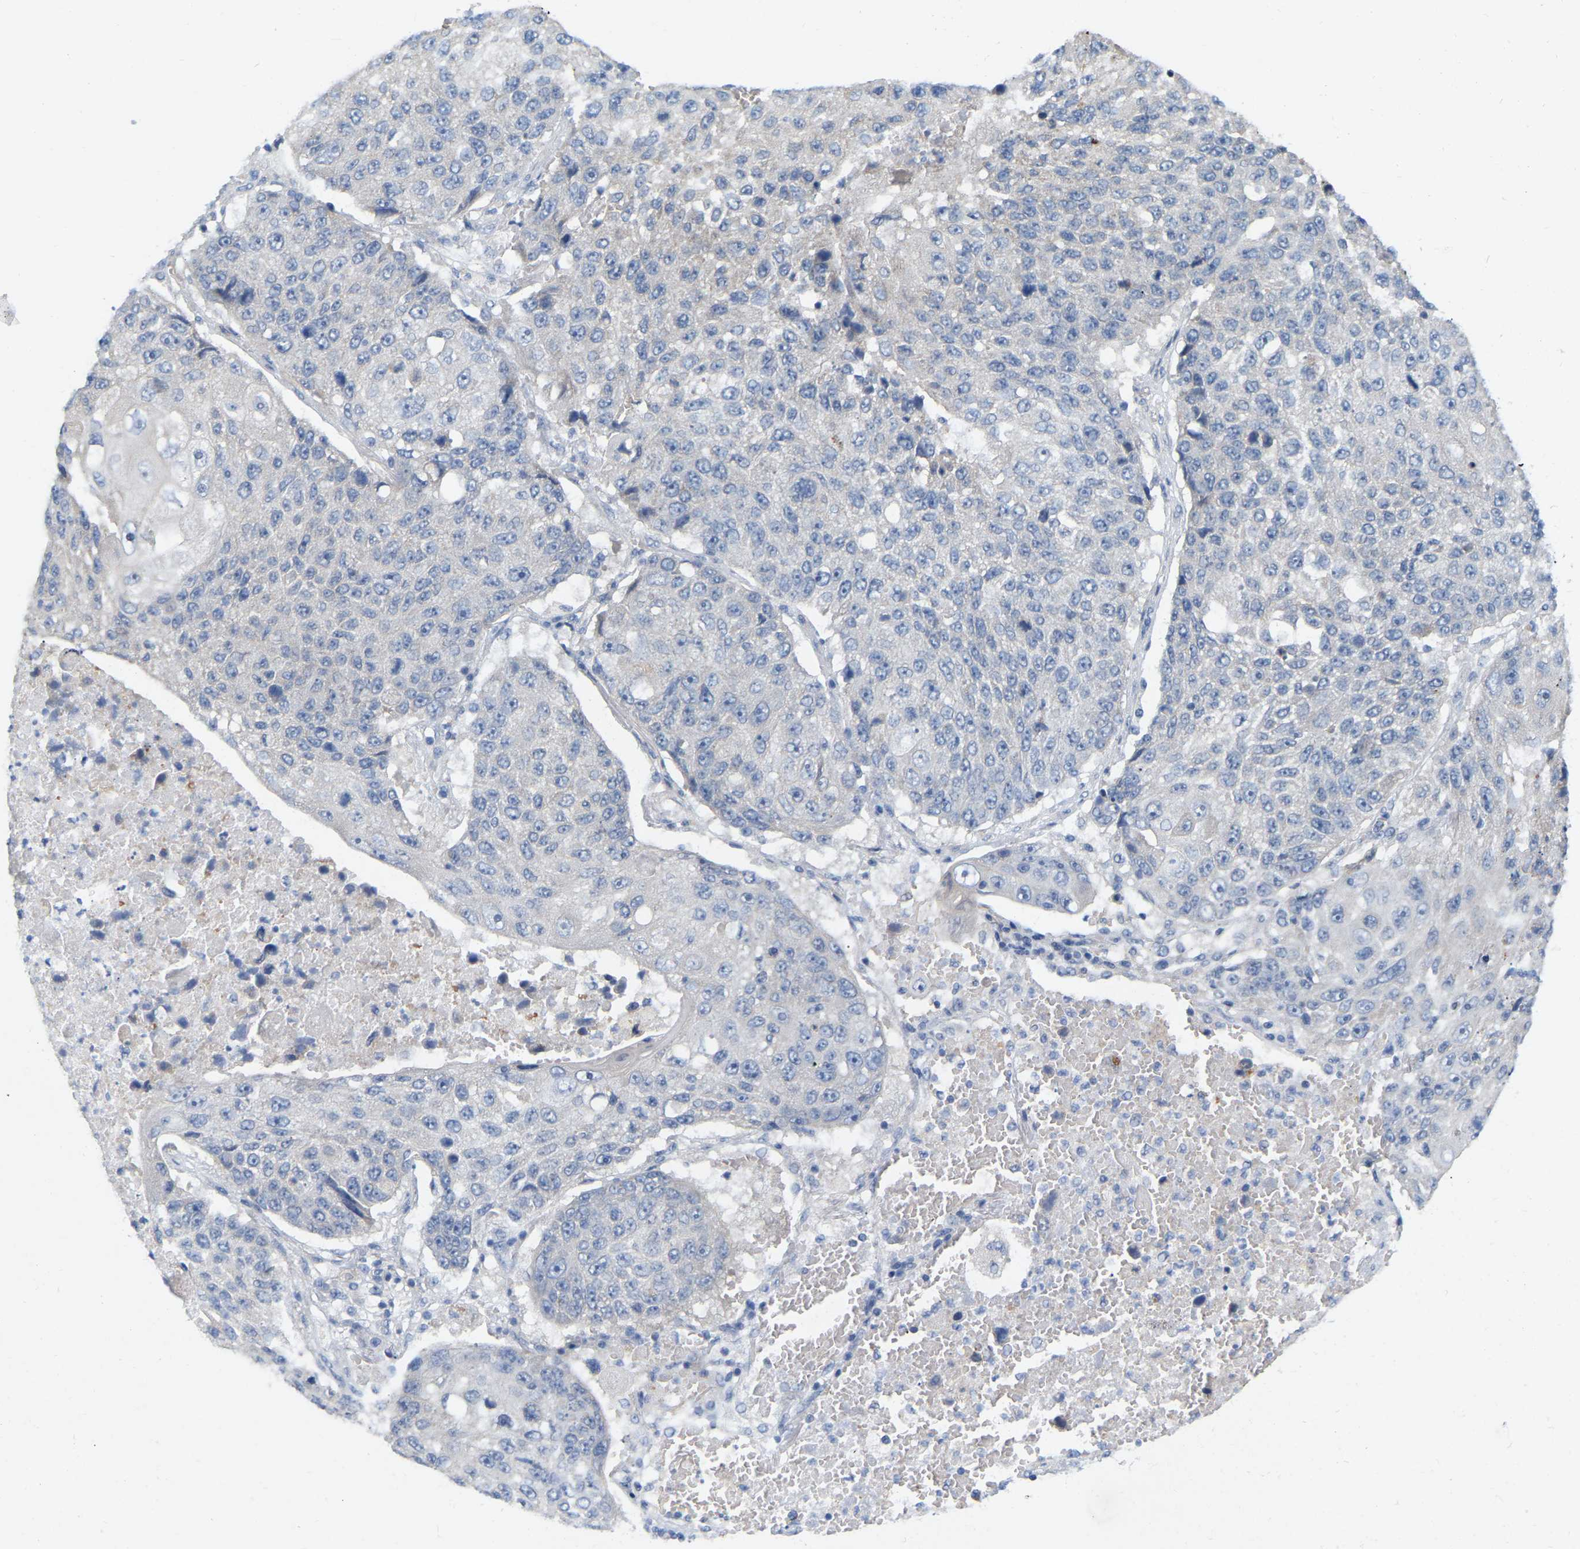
{"staining": {"intensity": "negative", "quantity": "none", "location": "none"}, "tissue": "lung cancer", "cell_type": "Tumor cells", "image_type": "cancer", "snomed": [{"axis": "morphology", "description": "Squamous cell carcinoma, NOS"}, {"axis": "topography", "description": "Lung"}], "caption": "Immunohistochemistry histopathology image of lung cancer (squamous cell carcinoma) stained for a protein (brown), which demonstrates no positivity in tumor cells.", "gene": "WIPI2", "patient": {"sex": "male", "age": 61}}